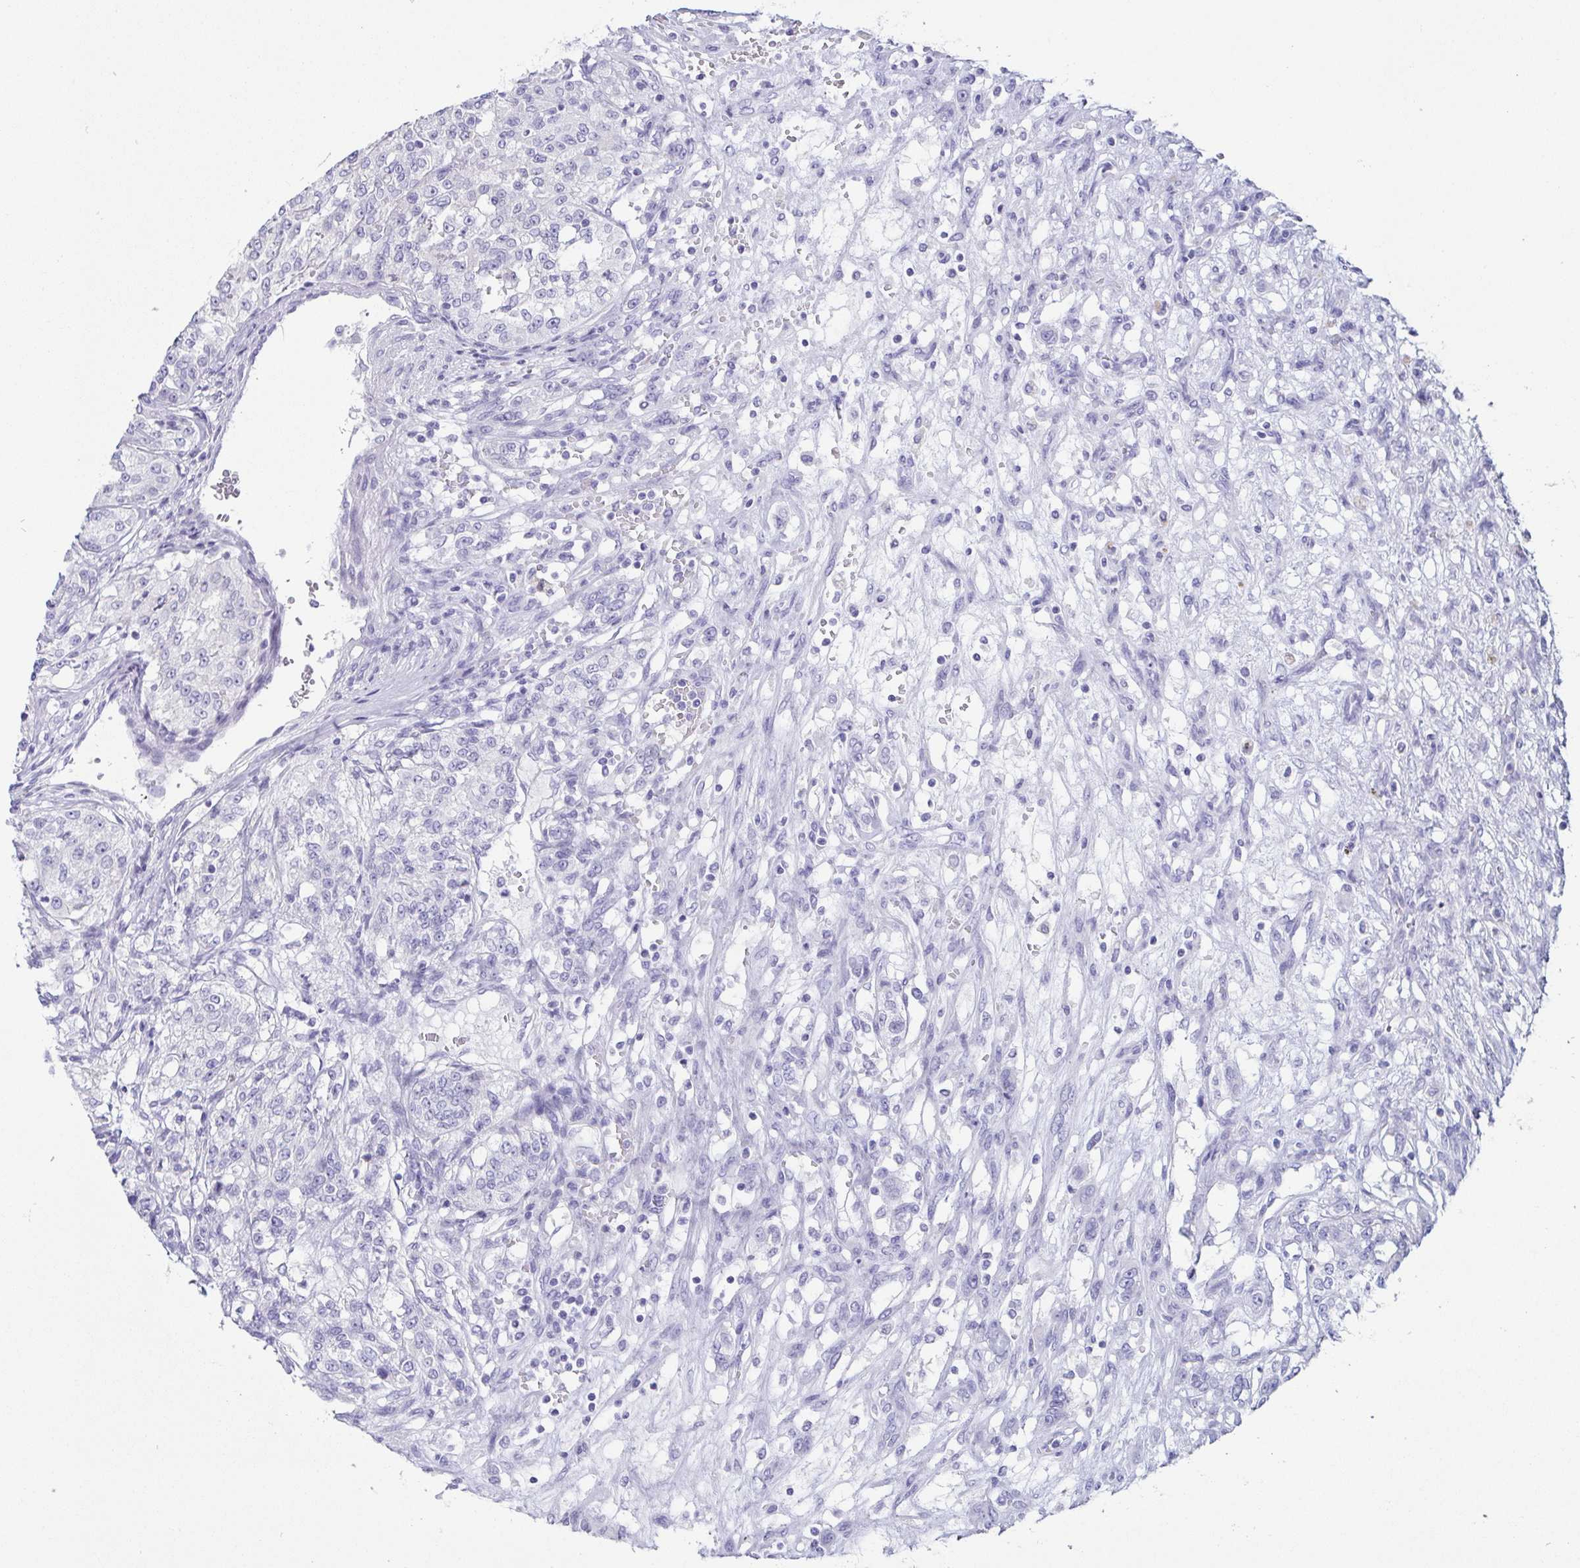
{"staining": {"intensity": "negative", "quantity": "none", "location": "none"}, "tissue": "renal cancer", "cell_type": "Tumor cells", "image_type": "cancer", "snomed": [{"axis": "morphology", "description": "Adenocarcinoma, NOS"}, {"axis": "topography", "description": "Kidney"}], "caption": "This is an immunohistochemistry (IHC) photomicrograph of renal adenocarcinoma. There is no staining in tumor cells.", "gene": "TEX19", "patient": {"sex": "female", "age": 63}}